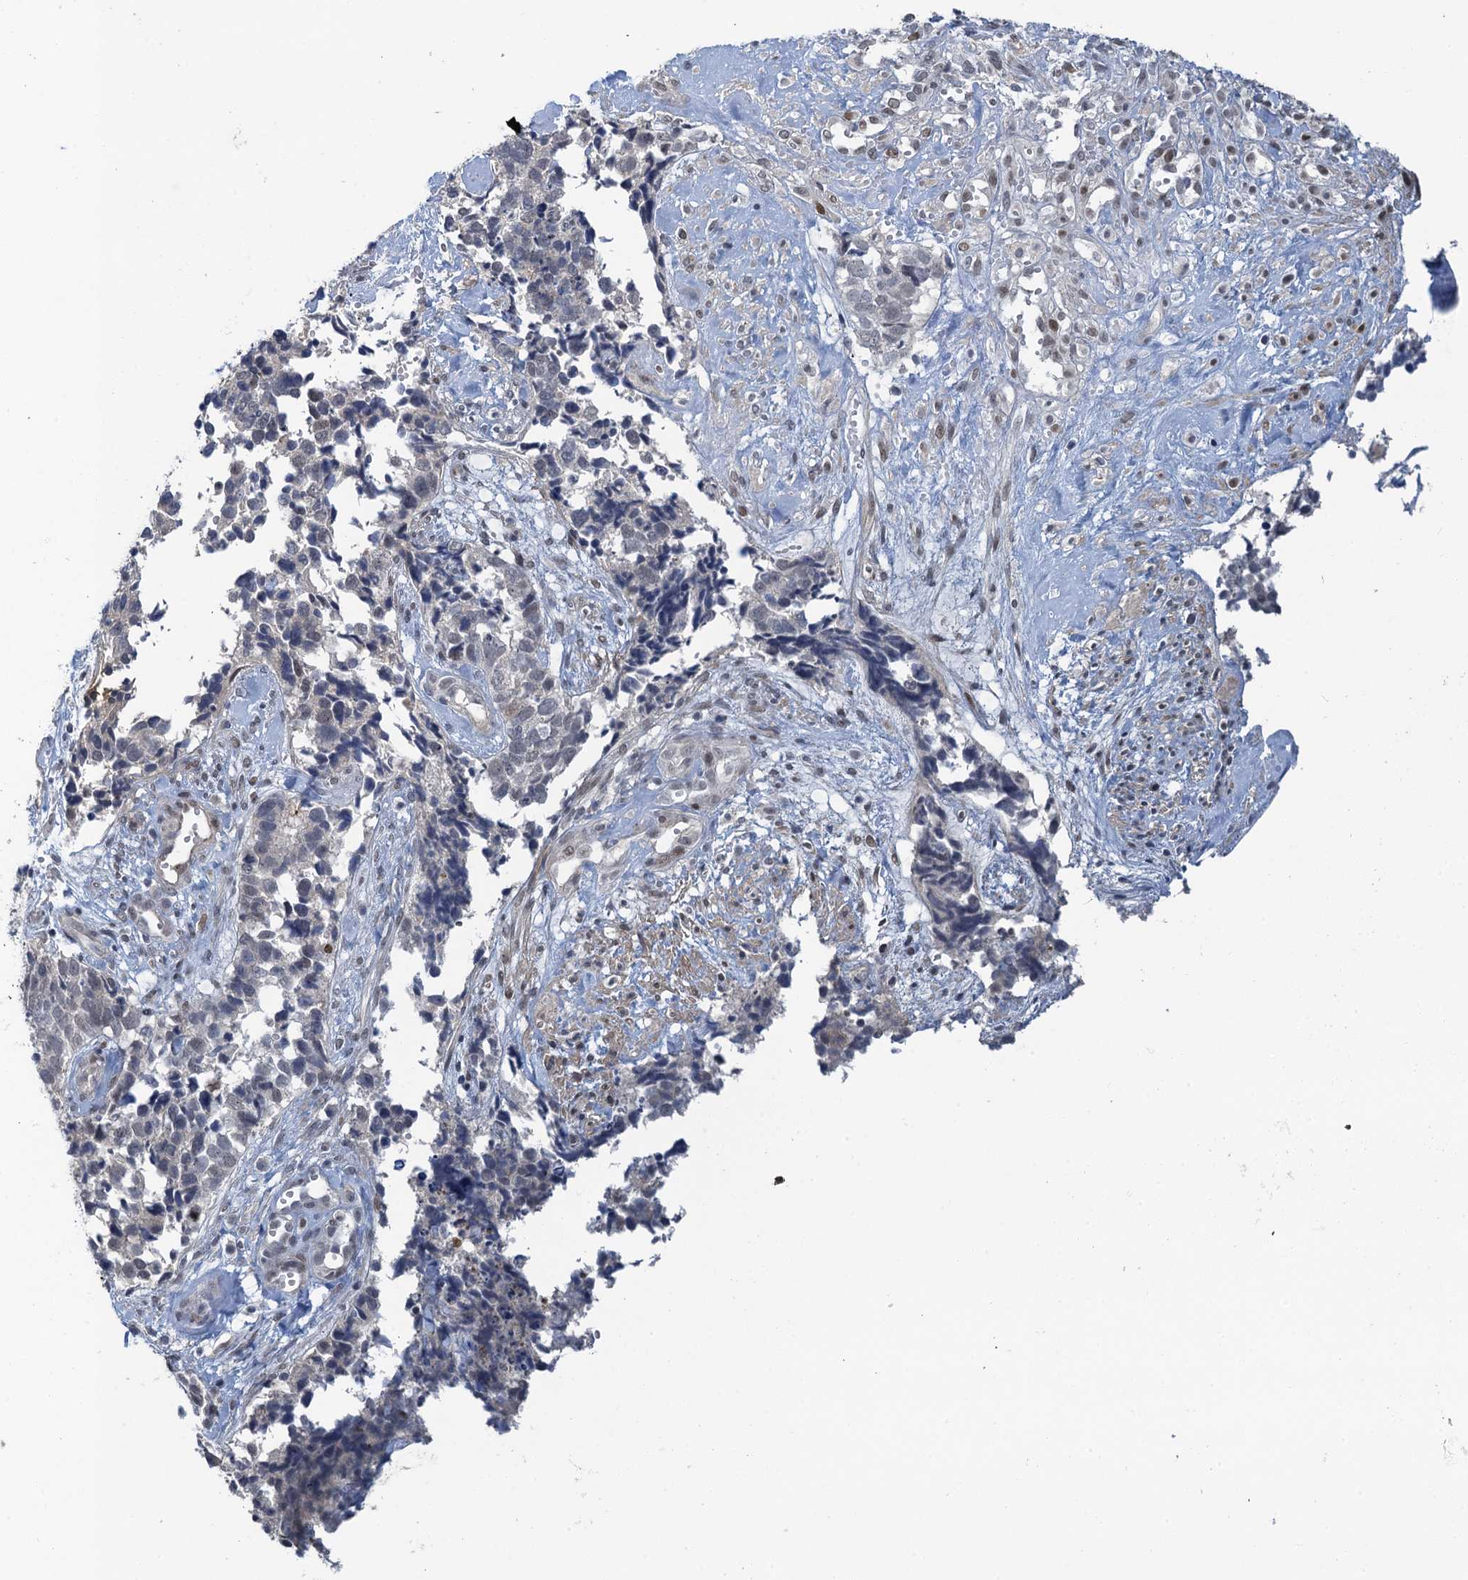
{"staining": {"intensity": "negative", "quantity": "none", "location": "none"}, "tissue": "cervical cancer", "cell_type": "Tumor cells", "image_type": "cancer", "snomed": [{"axis": "morphology", "description": "Squamous cell carcinoma, NOS"}, {"axis": "topography", "description": "Cervix"}], "caption": "Tumor cells show no significant expression in cervical cancer.", "gene": "MRFAP1", "patient": {"sex": "female", "age": 63}}